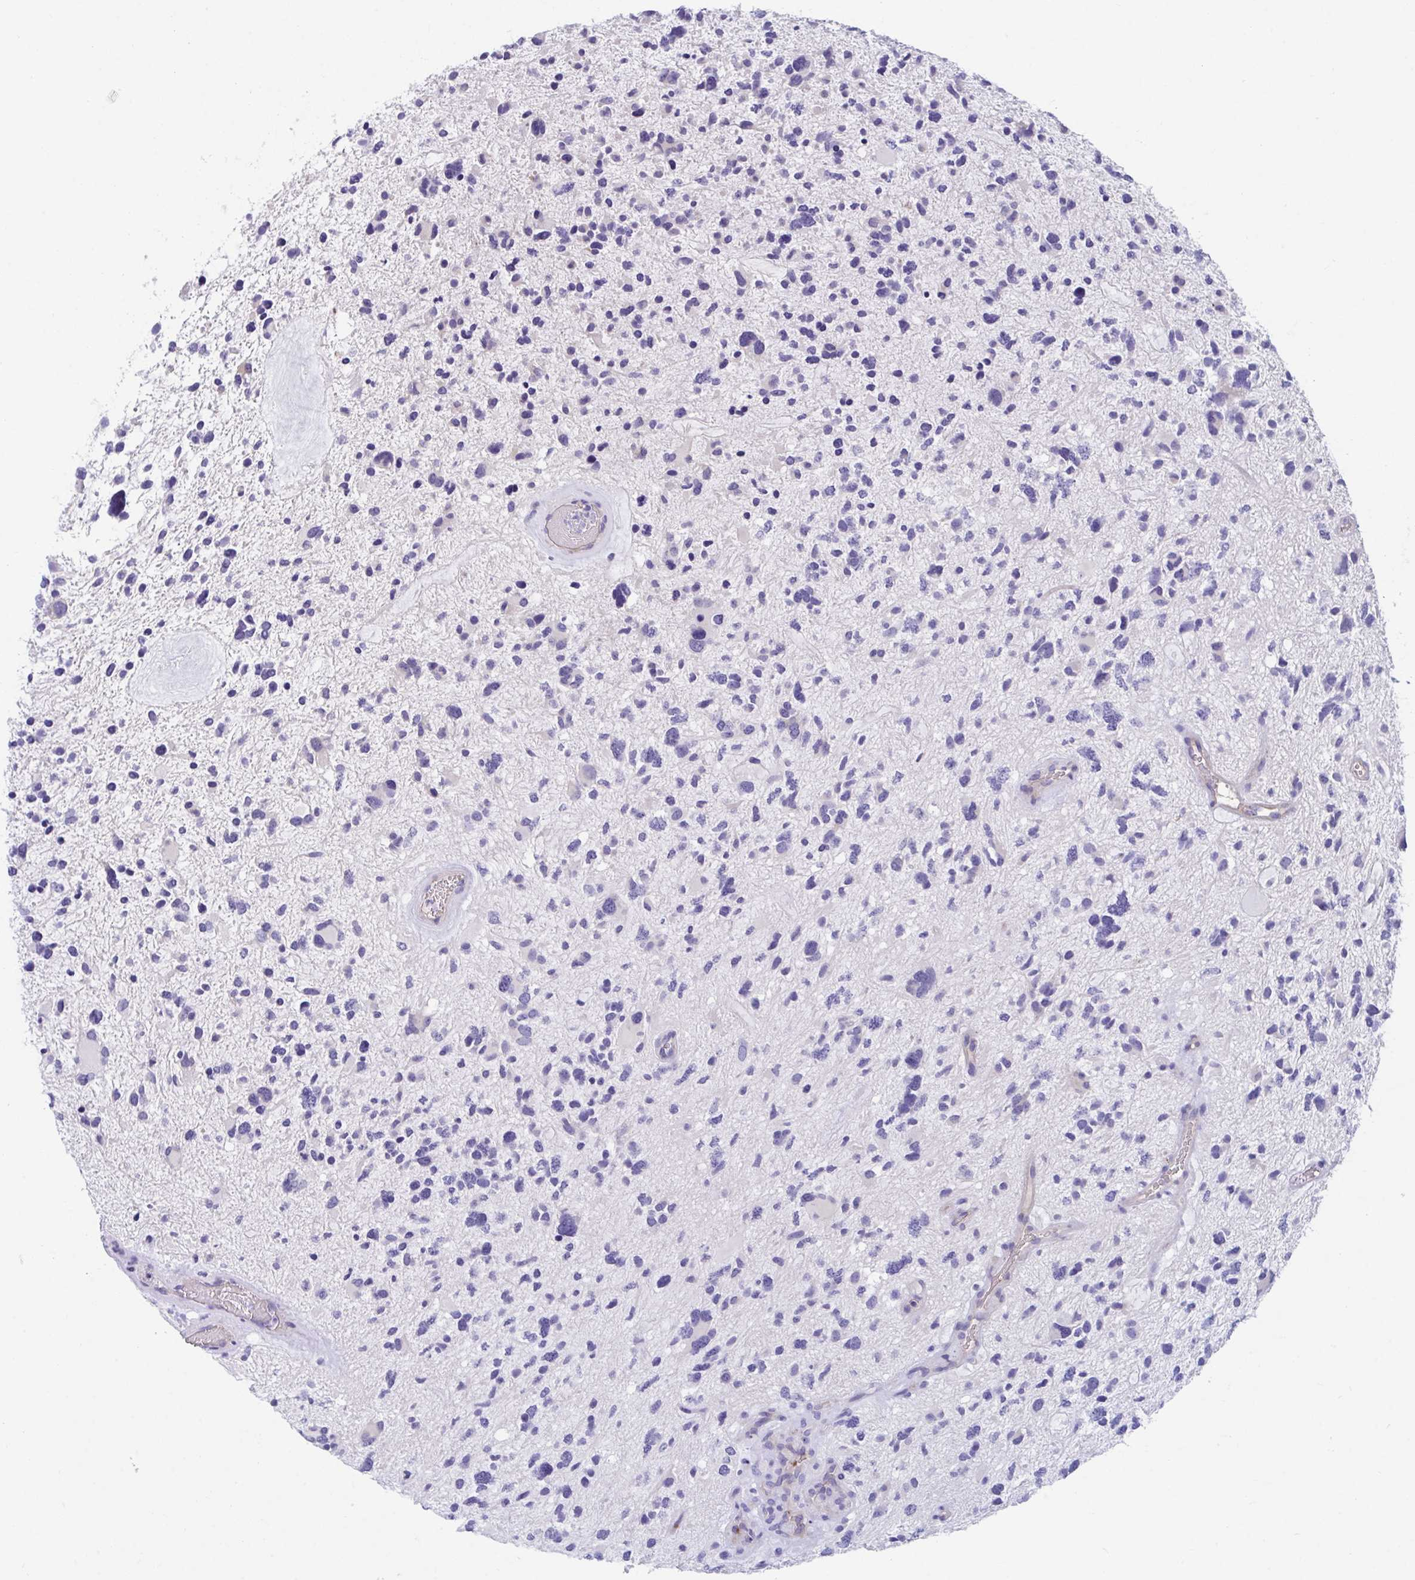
{"staining": {"intensity": "negative", "quantity": "none", "location": "none"}, "tissue": "glioma", "cell_type": "Tumor cells", "image_type": "cancer", "snomed": [{"axis": "morphology", "description": "Glioma, malignant, High grade"}, {"axis": "topography", "description": "Brain"}], "caption": "Tumor cells are negative for protein expression in human glioma.", "gene": "TTC30B", "patient": {"sex": "female", "age": 11}}